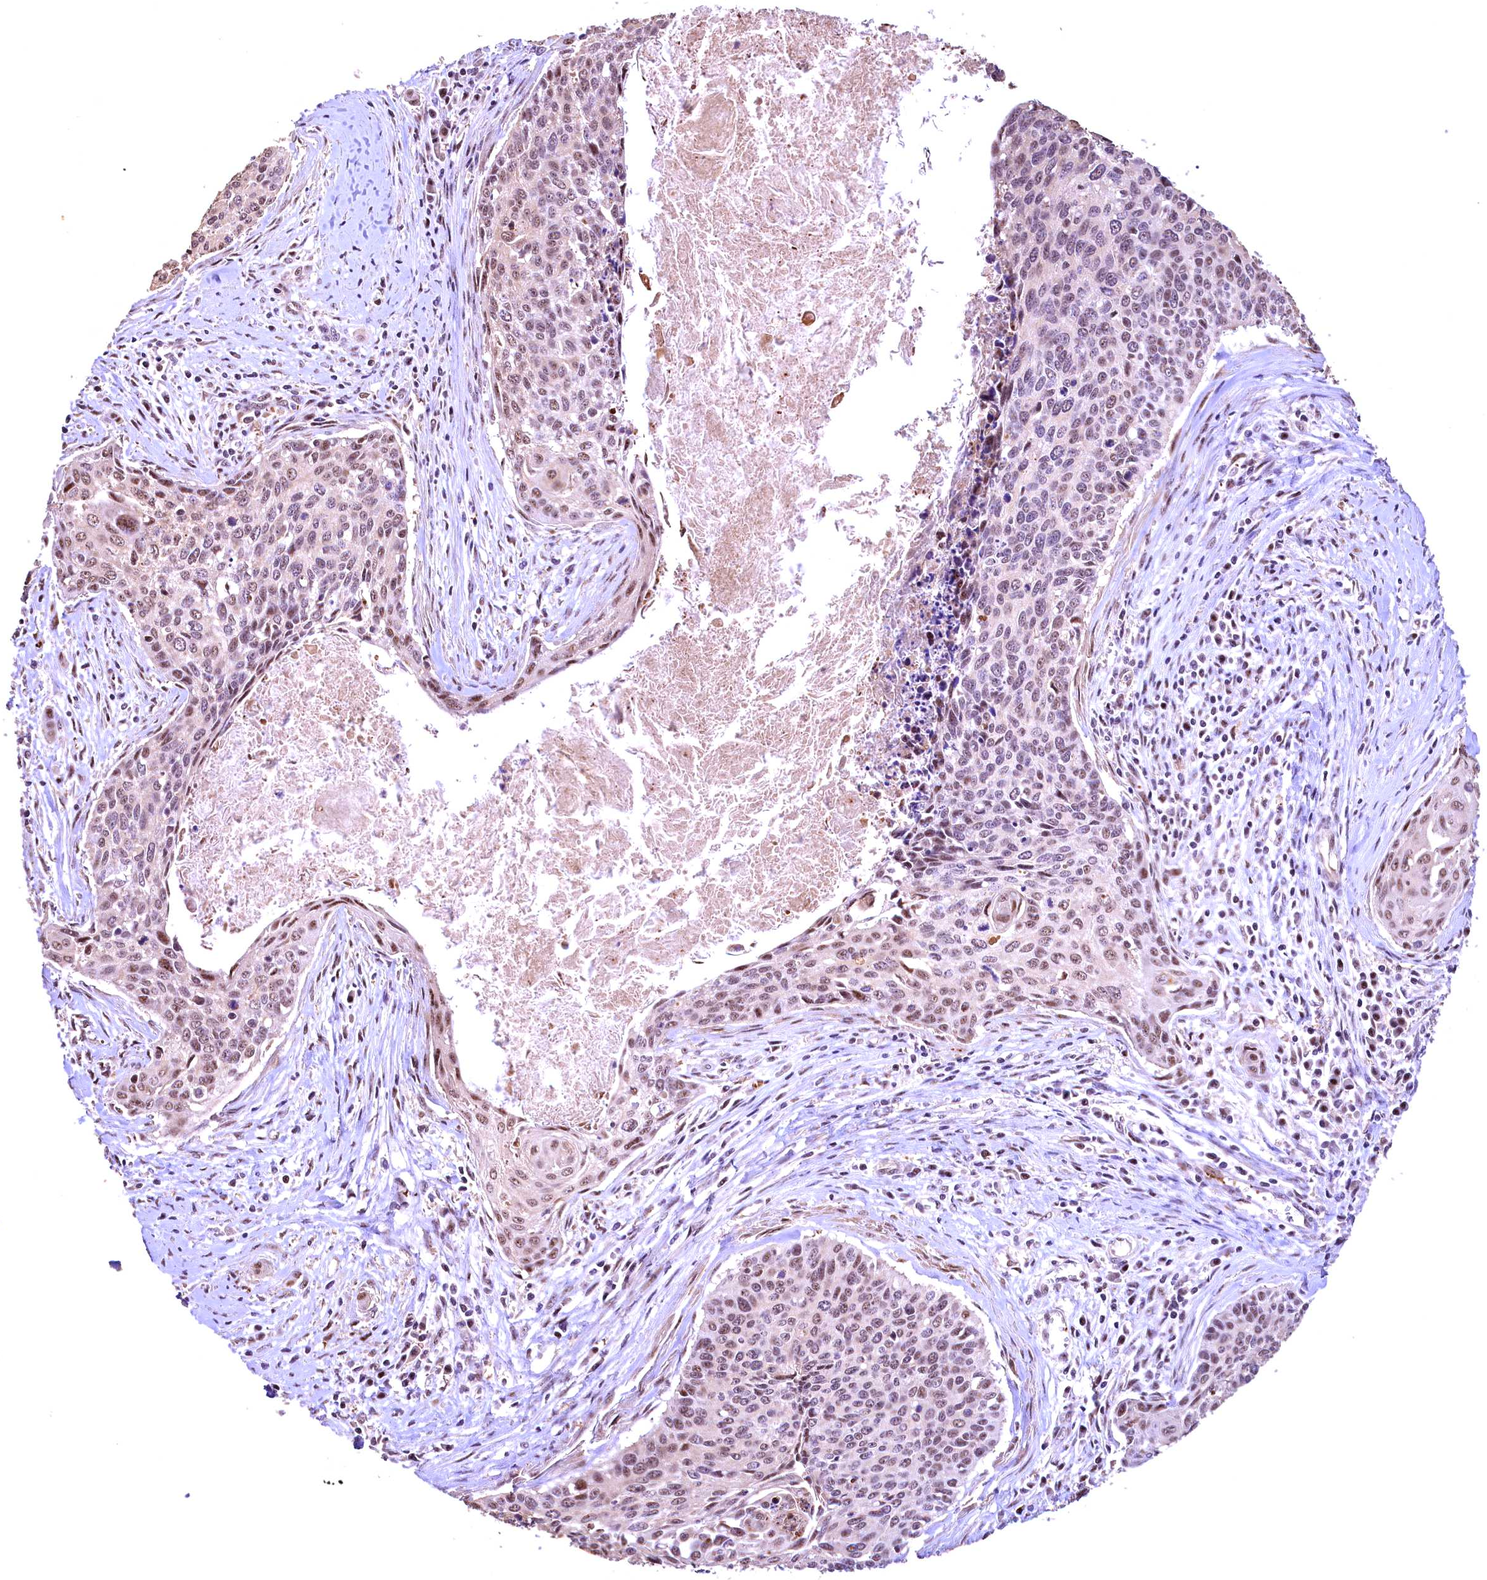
{"staining": {"intensity": "moderate", "quantity": "25%-75%", "location": "nuclear"}, "tissue": "cervical cancer", "cell_type": "Tumor cells", "image_type": "cancer", "snomed": [{"axis": "morphology", "description": "Squamous cell carcinoma, NOS"}, {"axis": "topography", "description": "Cervix"}], "caption": "The immunohistochemical stain labels moderate nuclear staining in tumor cells of cervical squamous cell carcinoma tissue. Immunohistochemistry stains the protein in brown and the nuclei are stained blue.", "gene": "FUZ", "patient": {"sex": "female", "age": 55}}